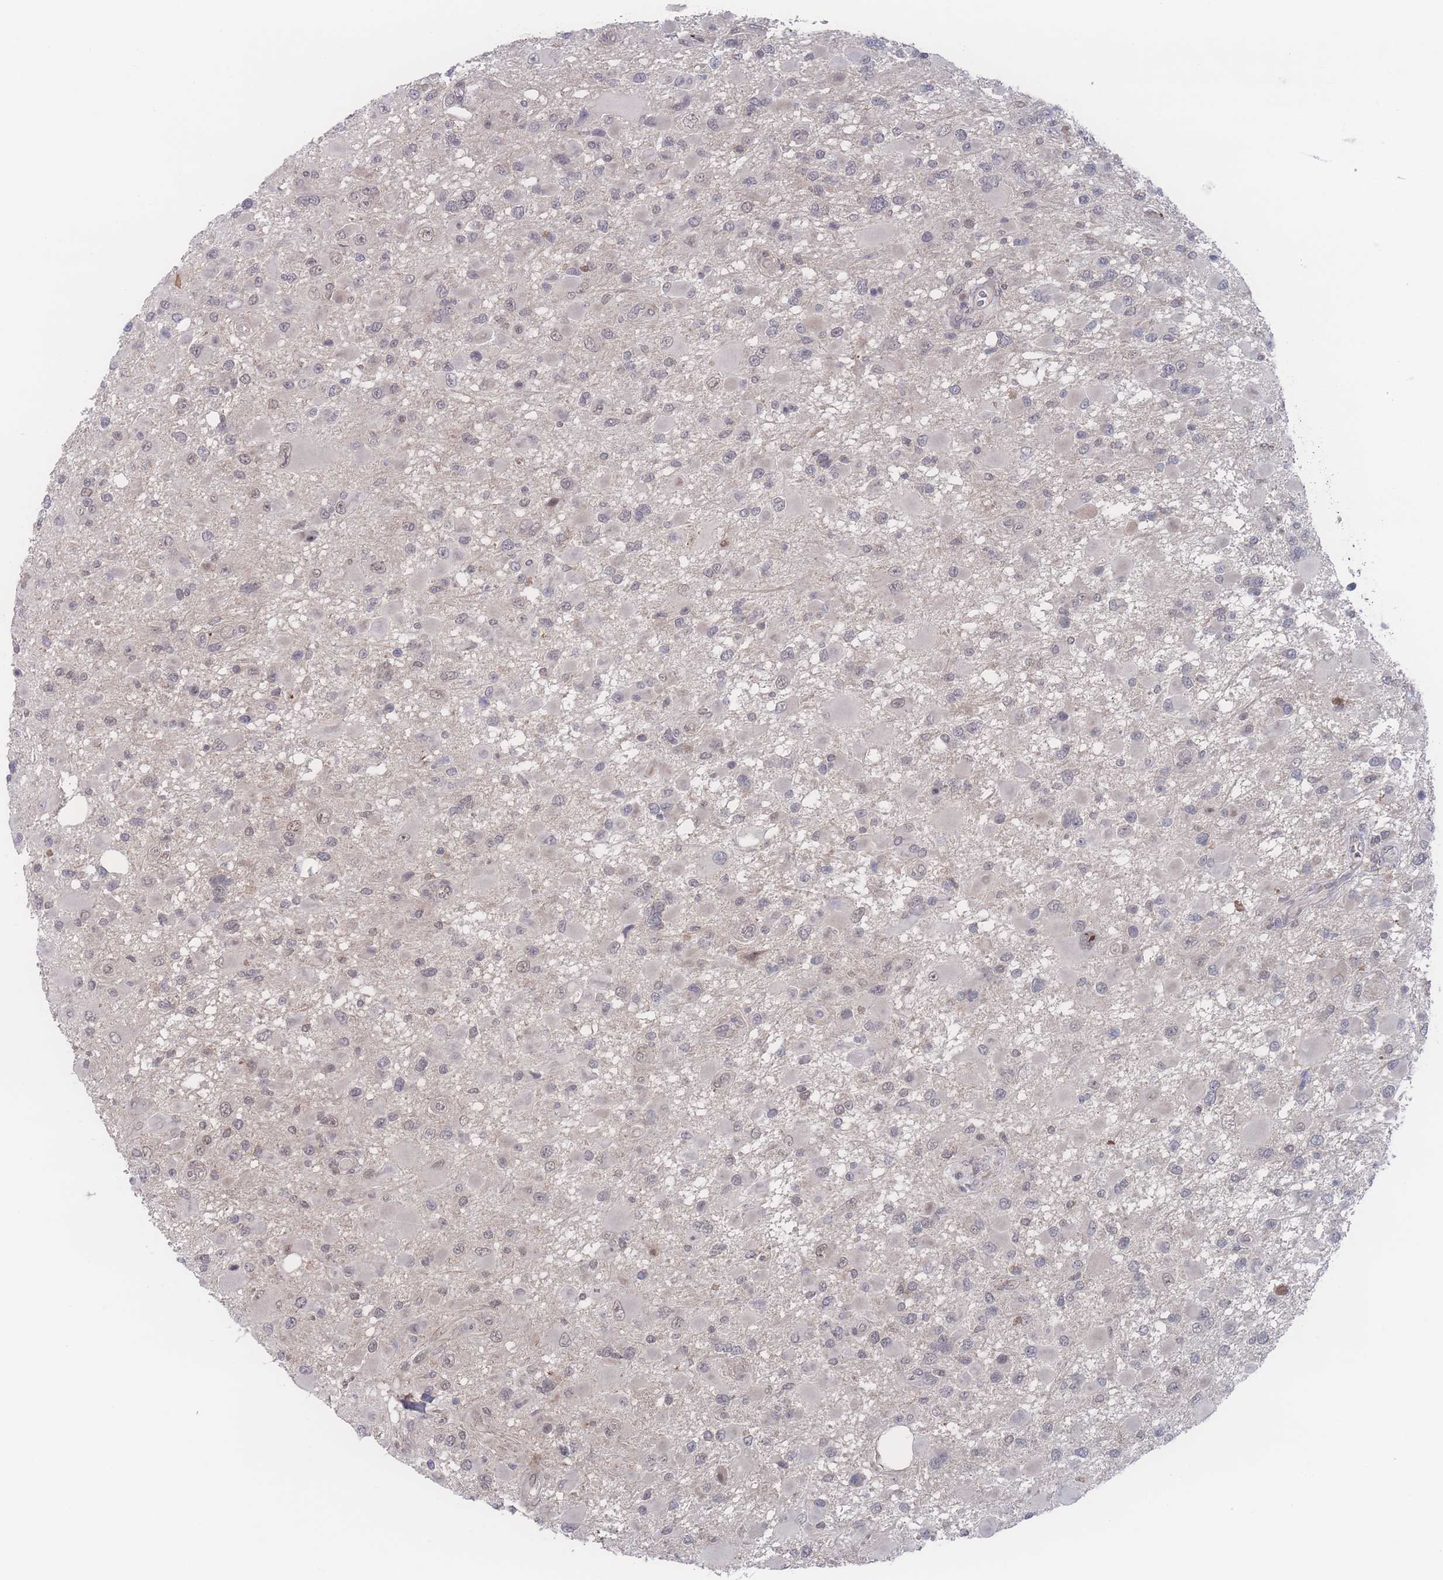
{"staining": {"intensity": "weak", "quantity": "<25%", "location": "cytoplasmic/membranous,nuclear"}, "tissue": "glioma", "cell_type": "Tumor cells", "image_type": "cancer", "snomed": [{"axis": "morphology", "description": "Glioma, malignant, High grade"}, {"axis": "topography", "description": "Brain"}], "caption": "Malignant high-grade glioma was stained to show a protein in brown. There is no significant positivity in tumor cells.", "gene": "NBEAL1", "patient": {"sex": "male", "age": 53}}